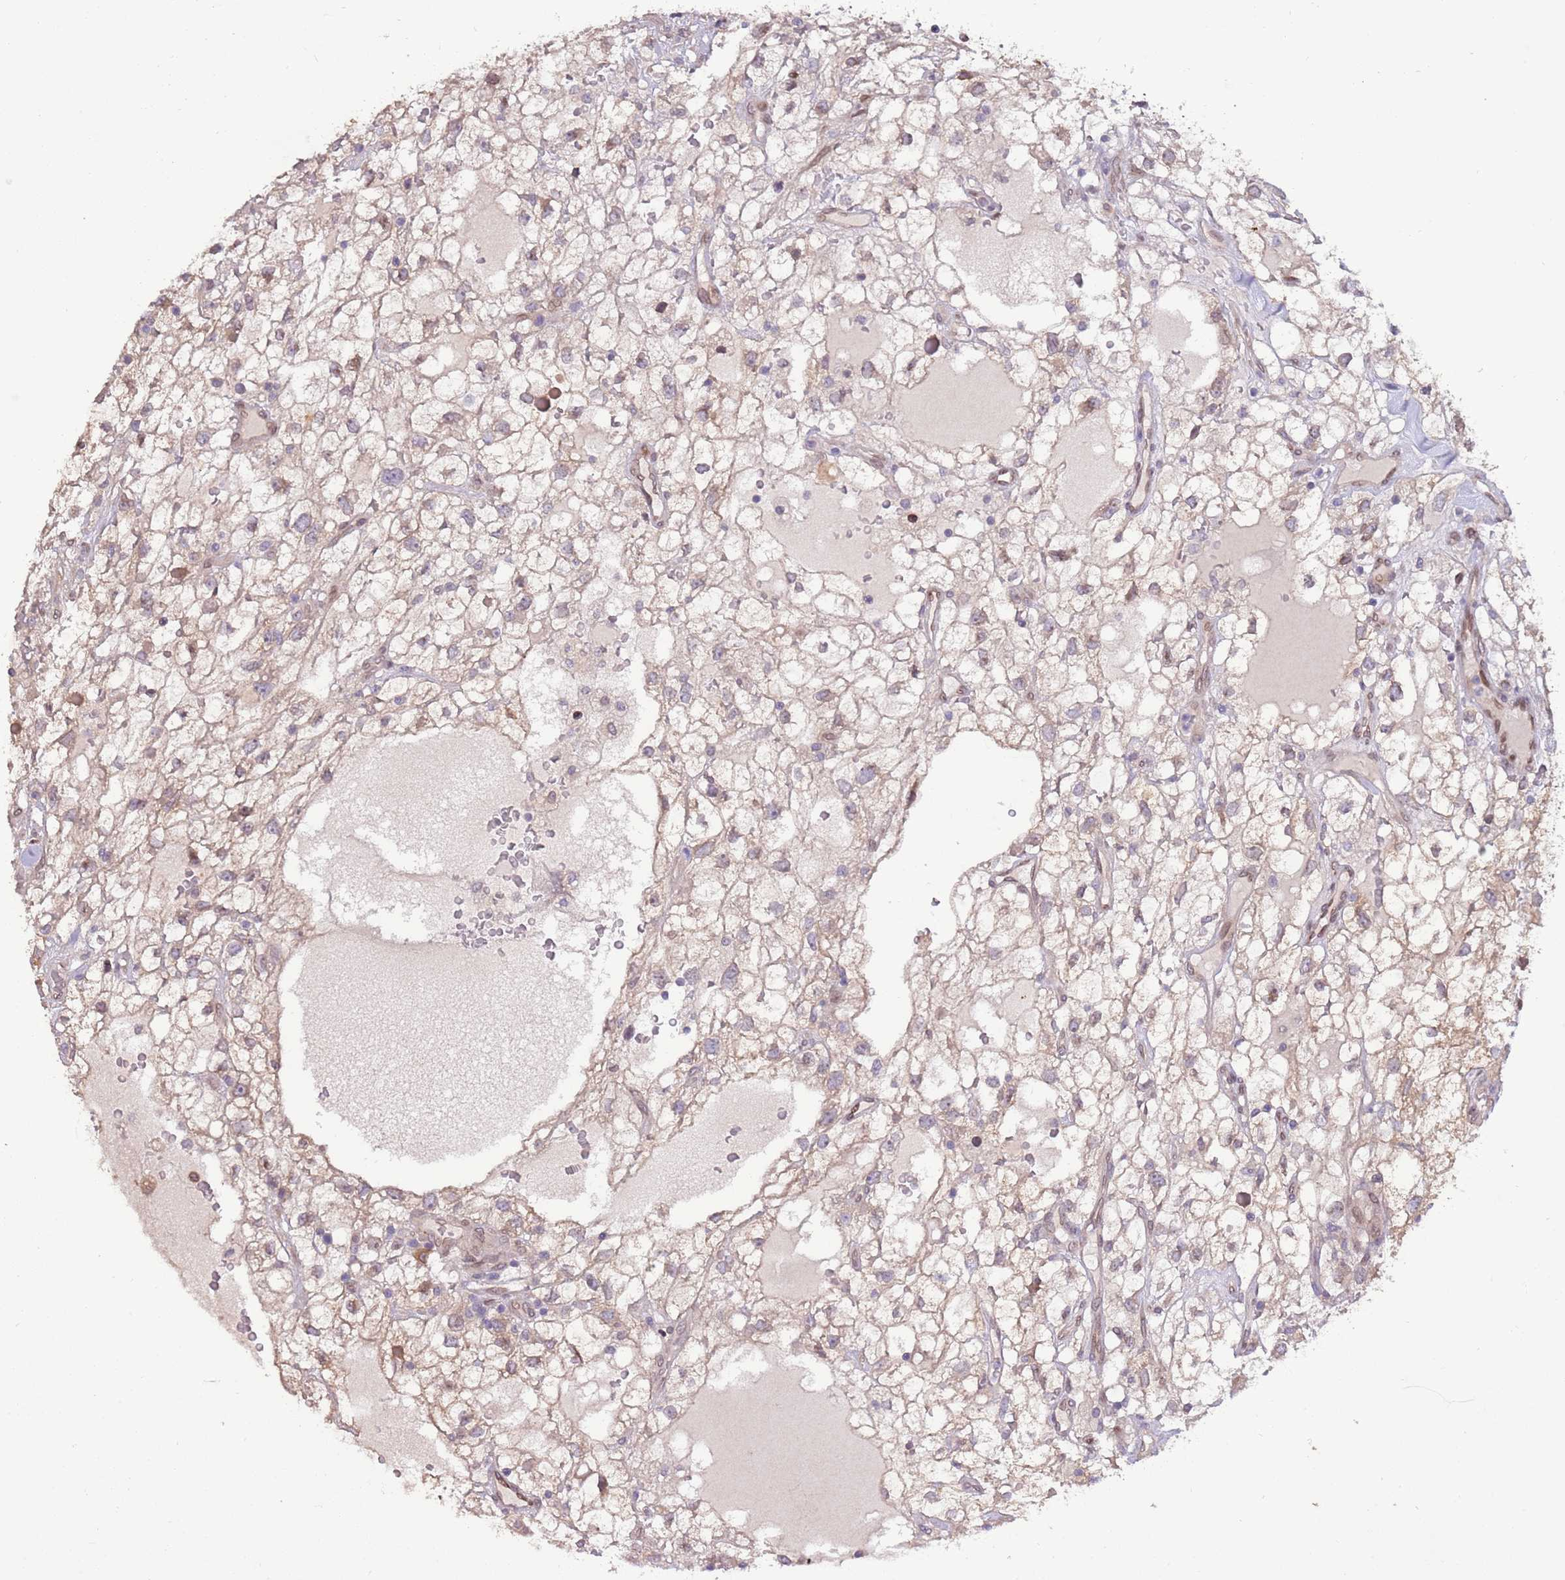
{"staining": {"intensity": "weak", "quantity": "25%-75%", "location": "nuclear"}, "tissue": "renal cancer", "cell_type": "Tumor cells", "image_type": "cancer", "snomed": [{"axis": "morphology", "description": "Adenocarcinoma, NOS"}, {"axis": "topography", "description": "Kidney"}], "caption": "A brown stain labels weak nuclear positivity of a protein in renal adenocarcinoma tumor cells.", "gene": "ZNF665", "patient": {"sex": "male", "age": 59}}